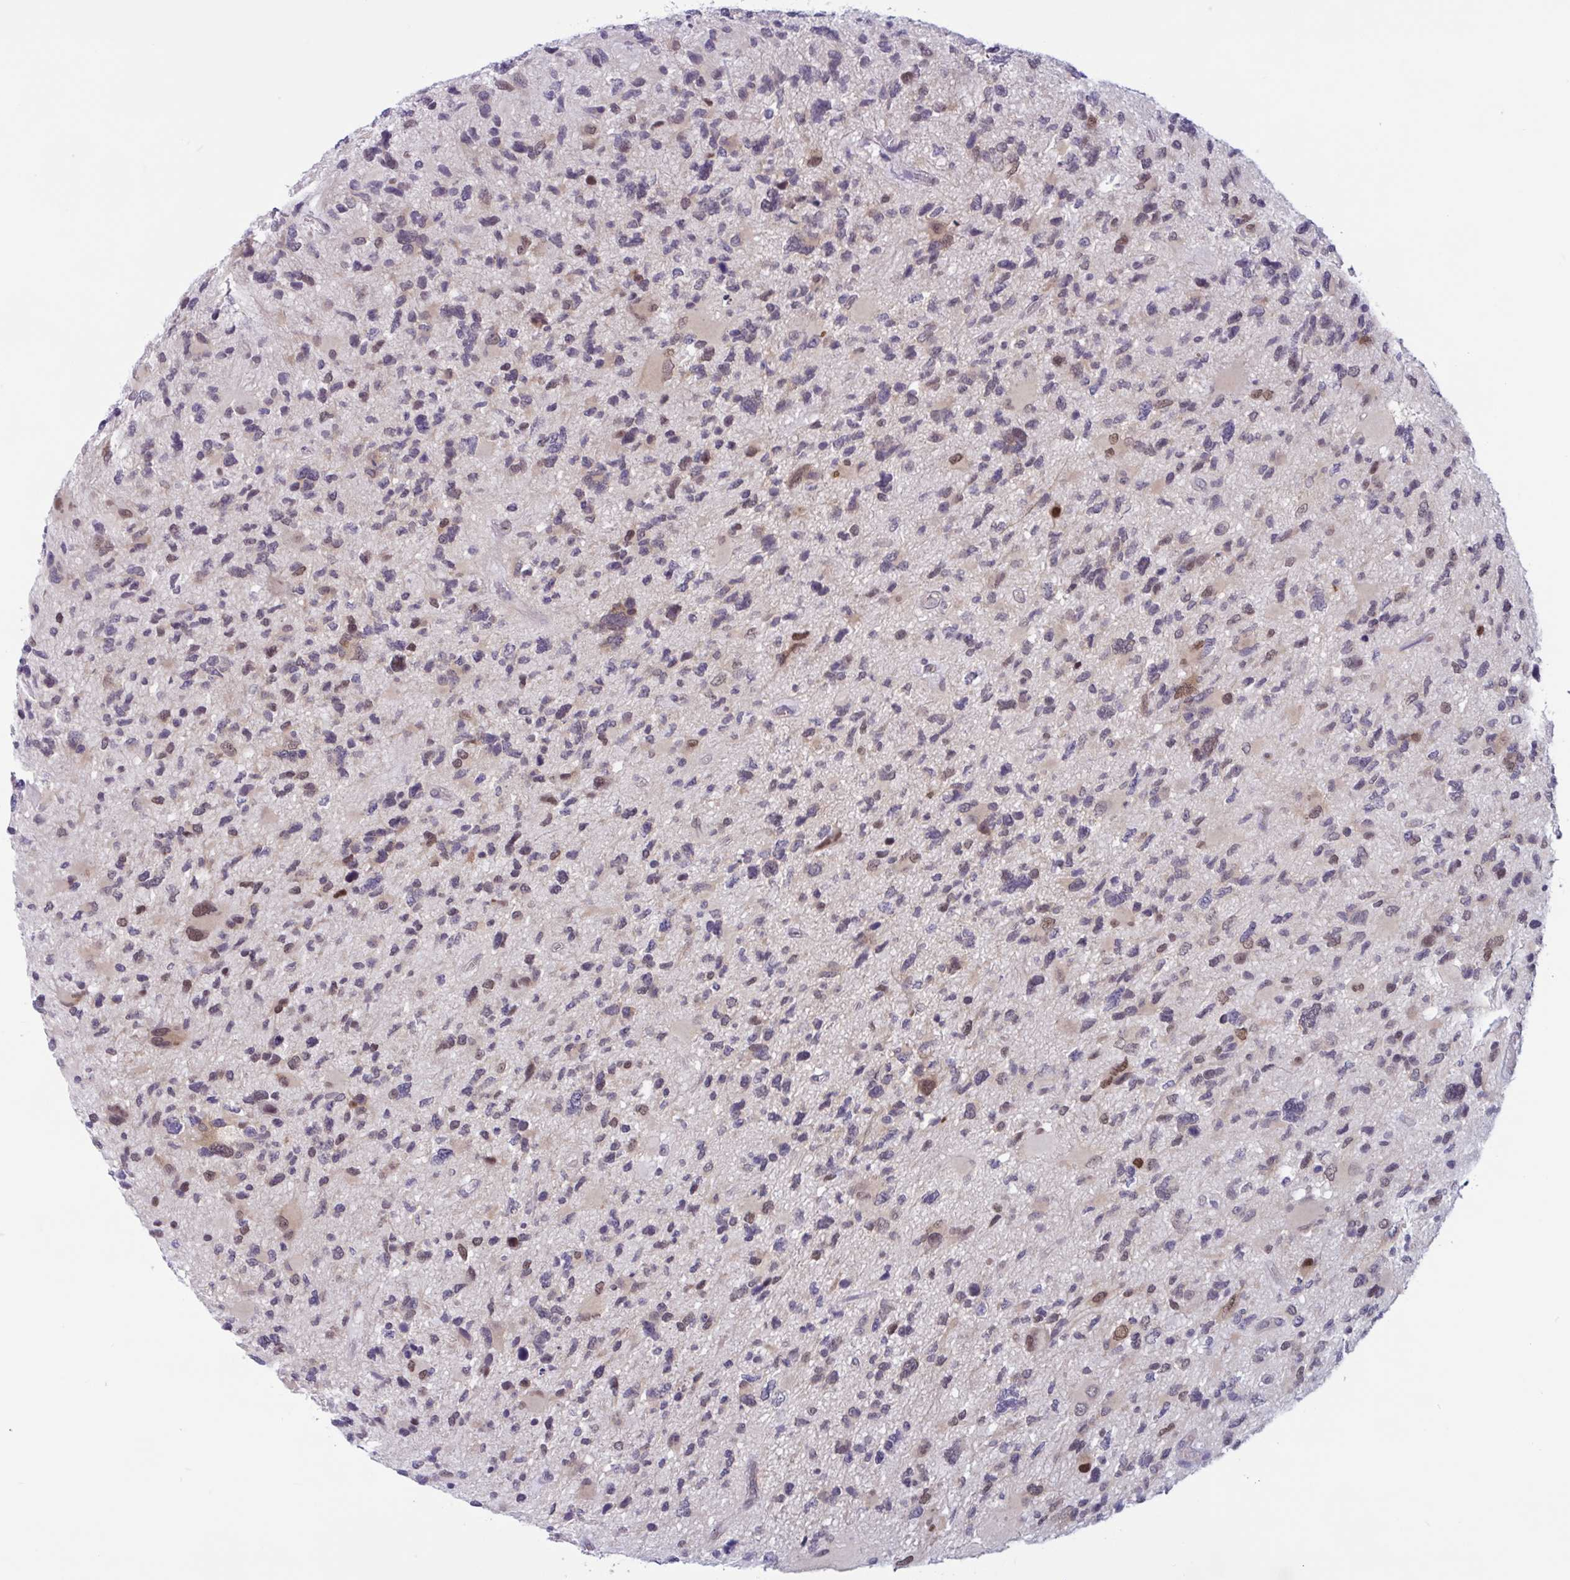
{"staining": {"intensity": "moderate", "quantity": "<25%", "location": "nuclear"}, "tissue": "glioma", "cell_type": "Tumor cells", "image_type": "cancer", "snomed": [{"axis": "morphology", "description": "Glioma, malignant, High grade"}, {"axis": "topography", "description": "Brain"}], "caption": "Immunohistochemistry micrograph of neoplastic tissue: human malignant glioma (high-grade) stained using immunohistochemistry (IHC) shows low levels of moderate protein expression localized specifically in the nuclear of tumor cells, appearing as a nuclear brown color.", "gene": "TSN", "patient": {"sex": "female", "age": 11}}